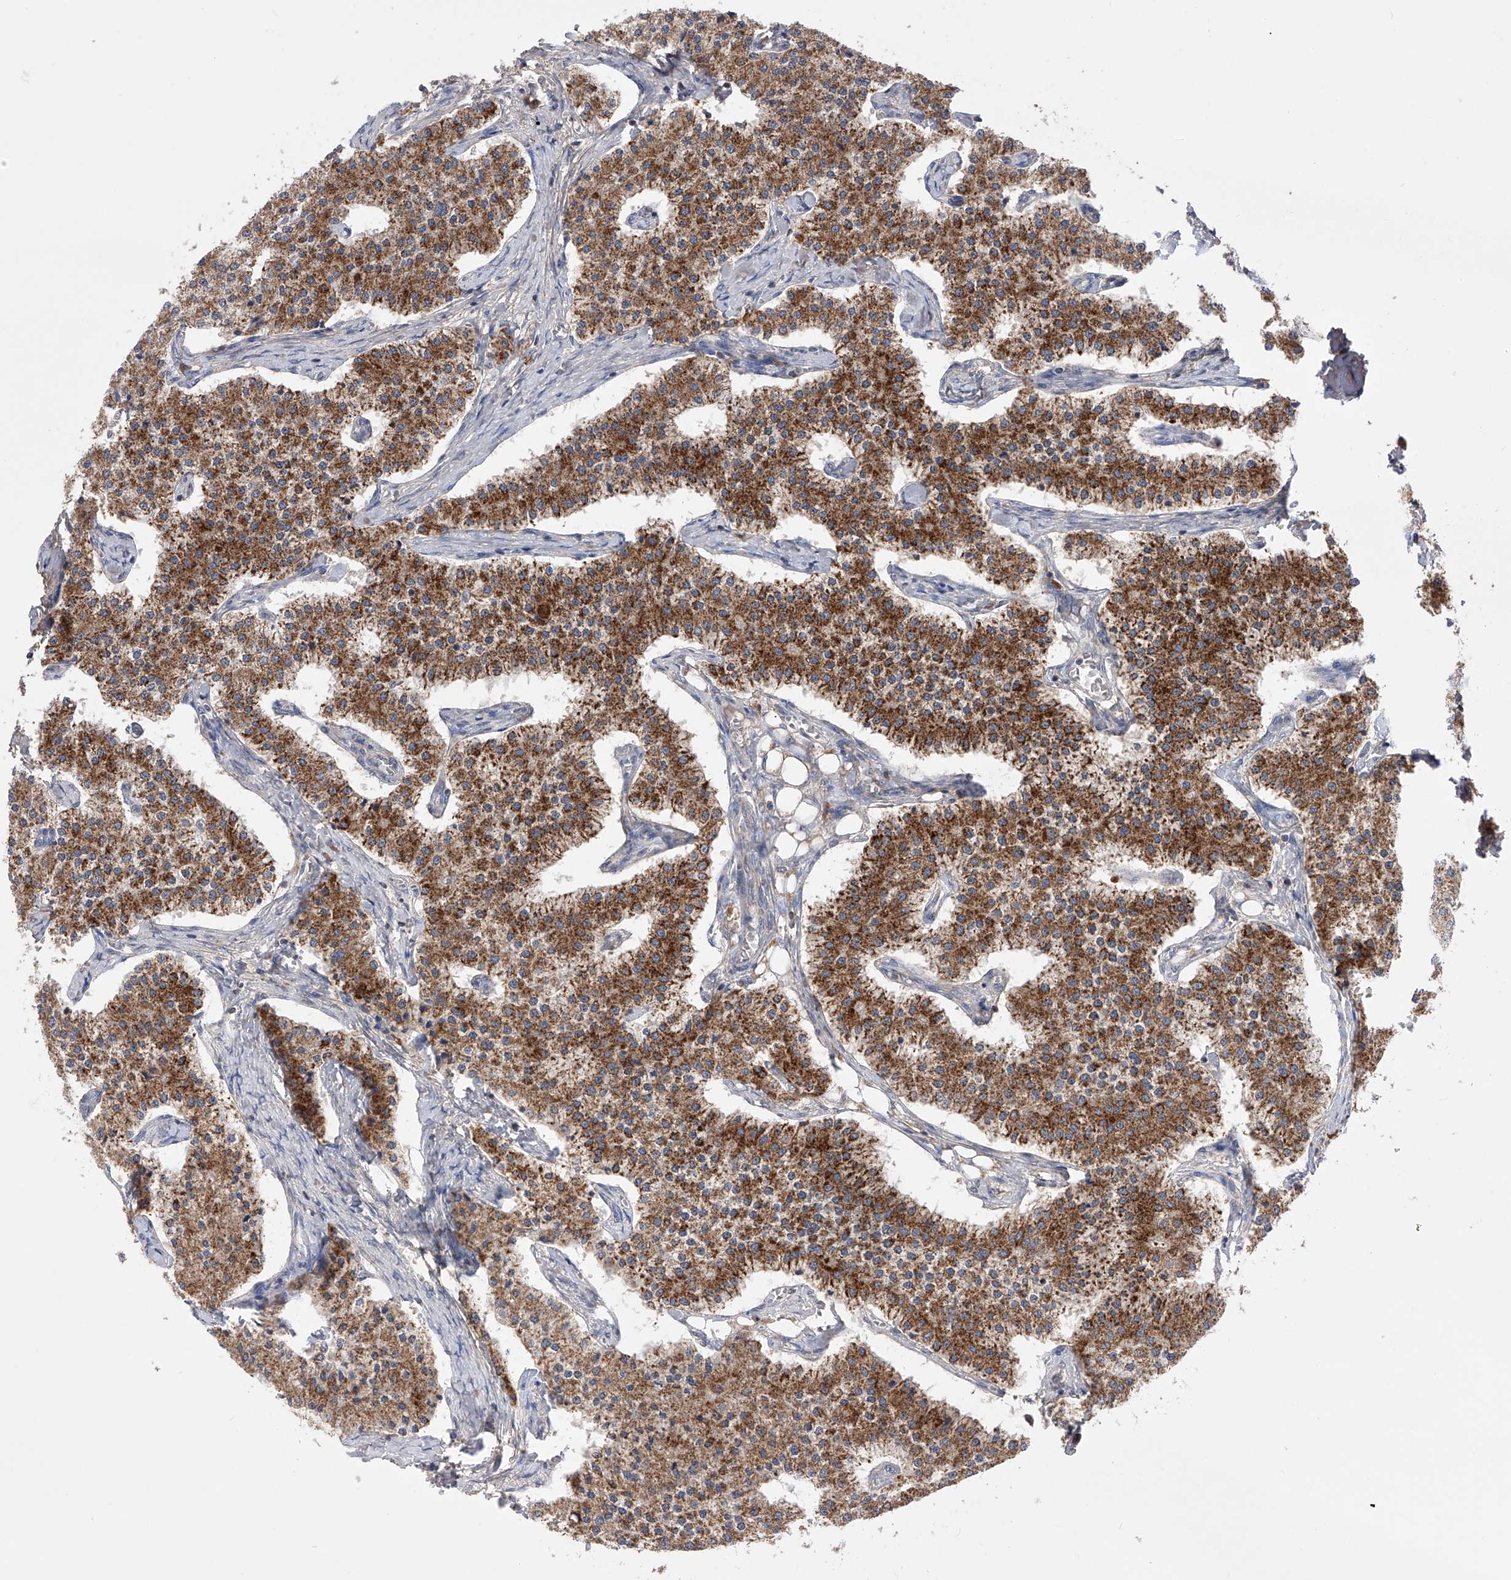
{"staining": {"intensity": "moderate", "quantity": ">75%", "location": "cytoplasmic/membranous"}, "tissue": "carcinoid", "cell_type": "Tumor cells", "image_type": "cancer", "snomed": [{"axis": "morphology", "description": "Carcinoid, malignant, NOS"}, {"axis": "topography", "description": "Colon"}], "caption": "Carcinoid was stained to show a protein in brown. There is medium levels of moderate cytoplasmic/membranous staining in approximately >75% of tumor cells. (Stains: DAB in brown, nuclei in blue, Microscopy: brightfield microscopy at high magnification).", "gene": "SDHAF4", "patient": {"sex": "female", "age": 52}}